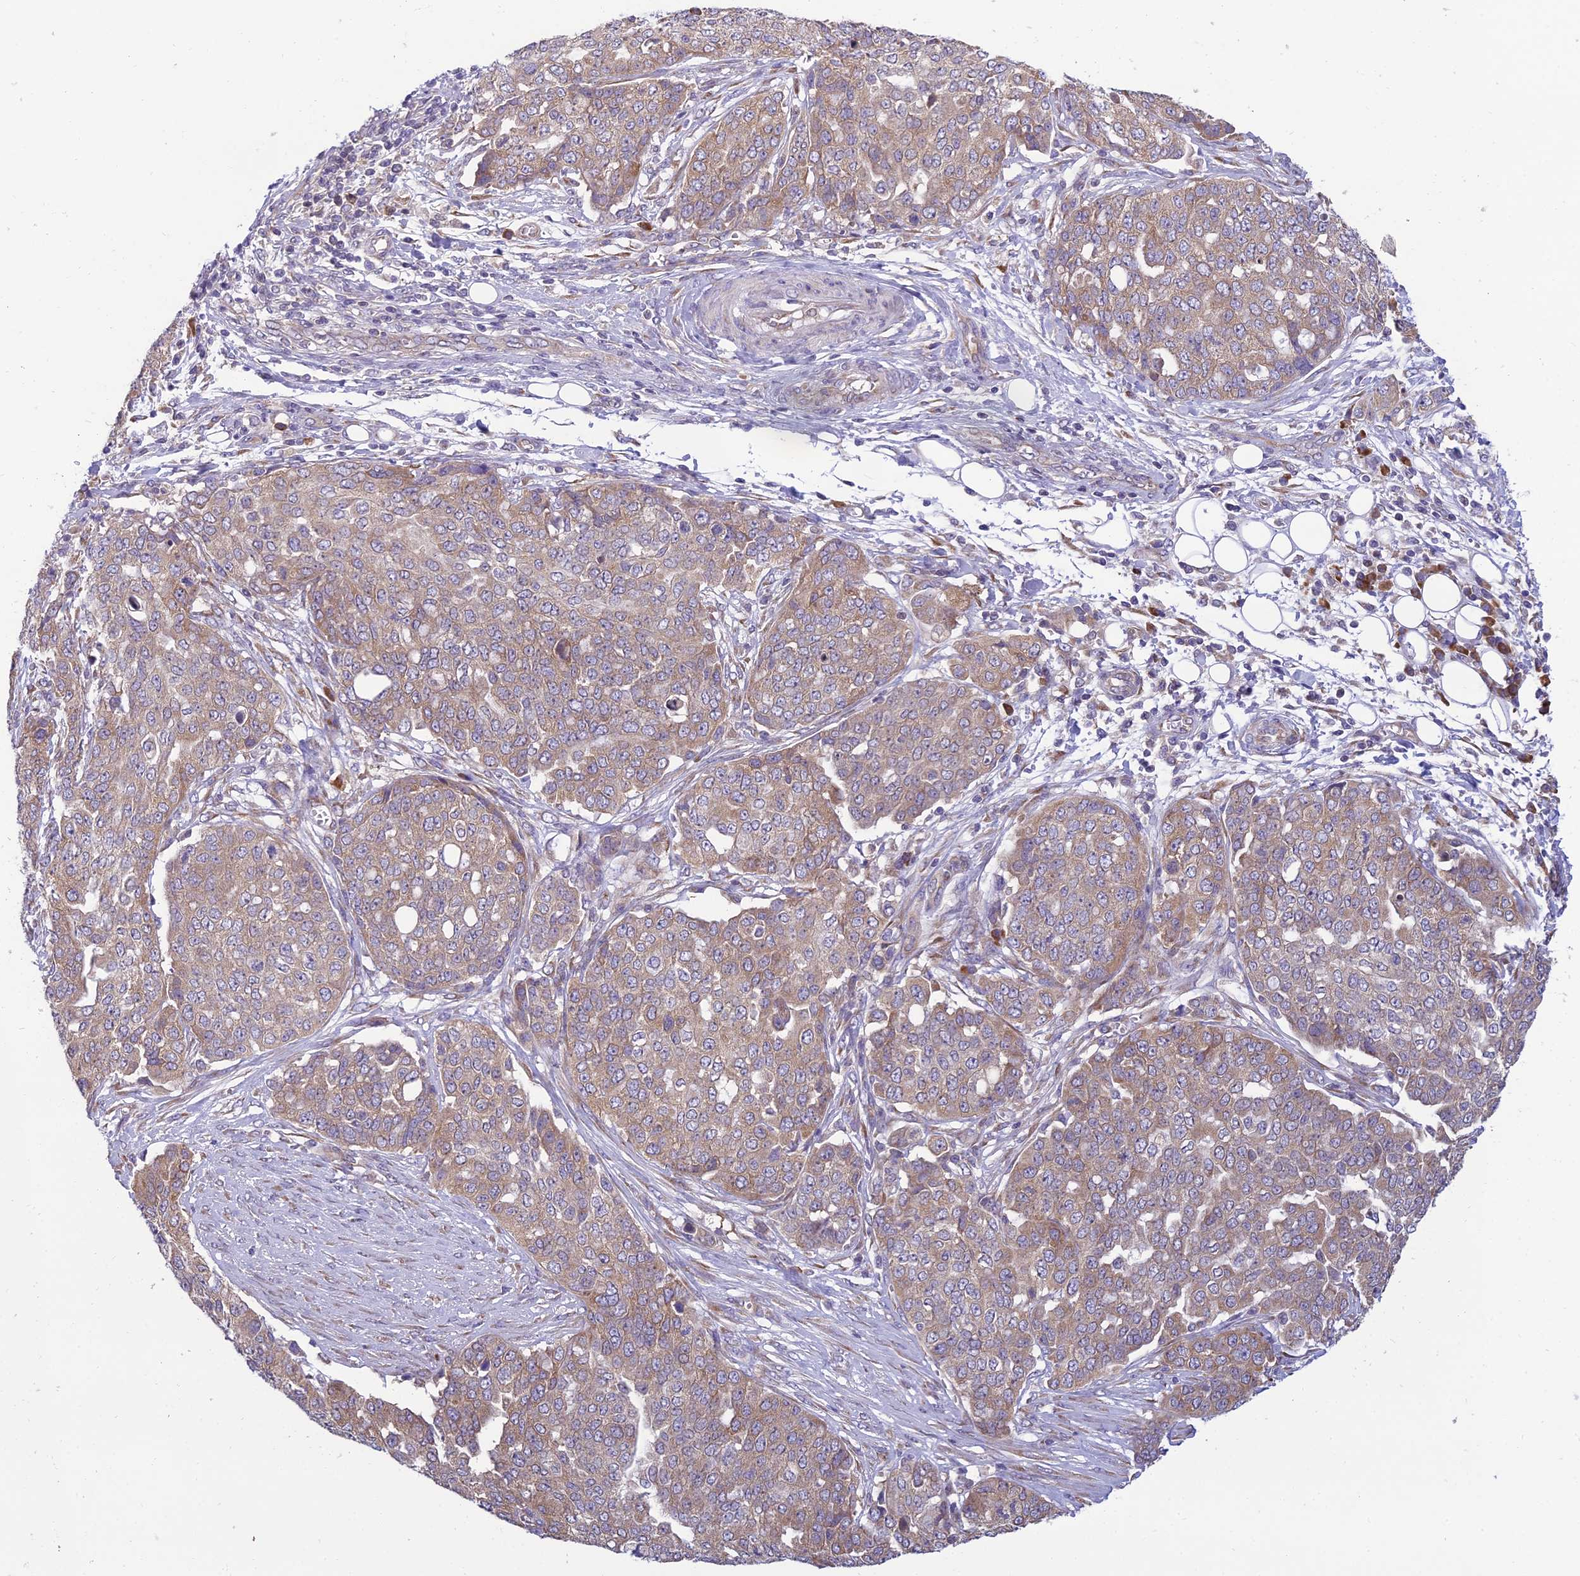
{"staining": {"intensity": "weak", "quantity": ">75%", "location": "cytoplasmic/membranous"}, "tissue": "ovarian cancer", "cell_type": "Tumor cells", "image_type": "cancer", "snomed": [{"axis": "morphology", "description": "Cystadenocarcinoma, serous, NOS"}, {"axis": "topography", "description": "Soft tissue"}, {"axis": "topography", "description": "Ovary"}], "caption": "Immunohistochemistry (IHC) (DAB) staining of ovarian cancer demonstrates weak cytoplasmic/membranous protein positivity in approximately >75% of tumor cells.", "gene": "CLCN7", "patient": {"sex": "female", "age": 57}}